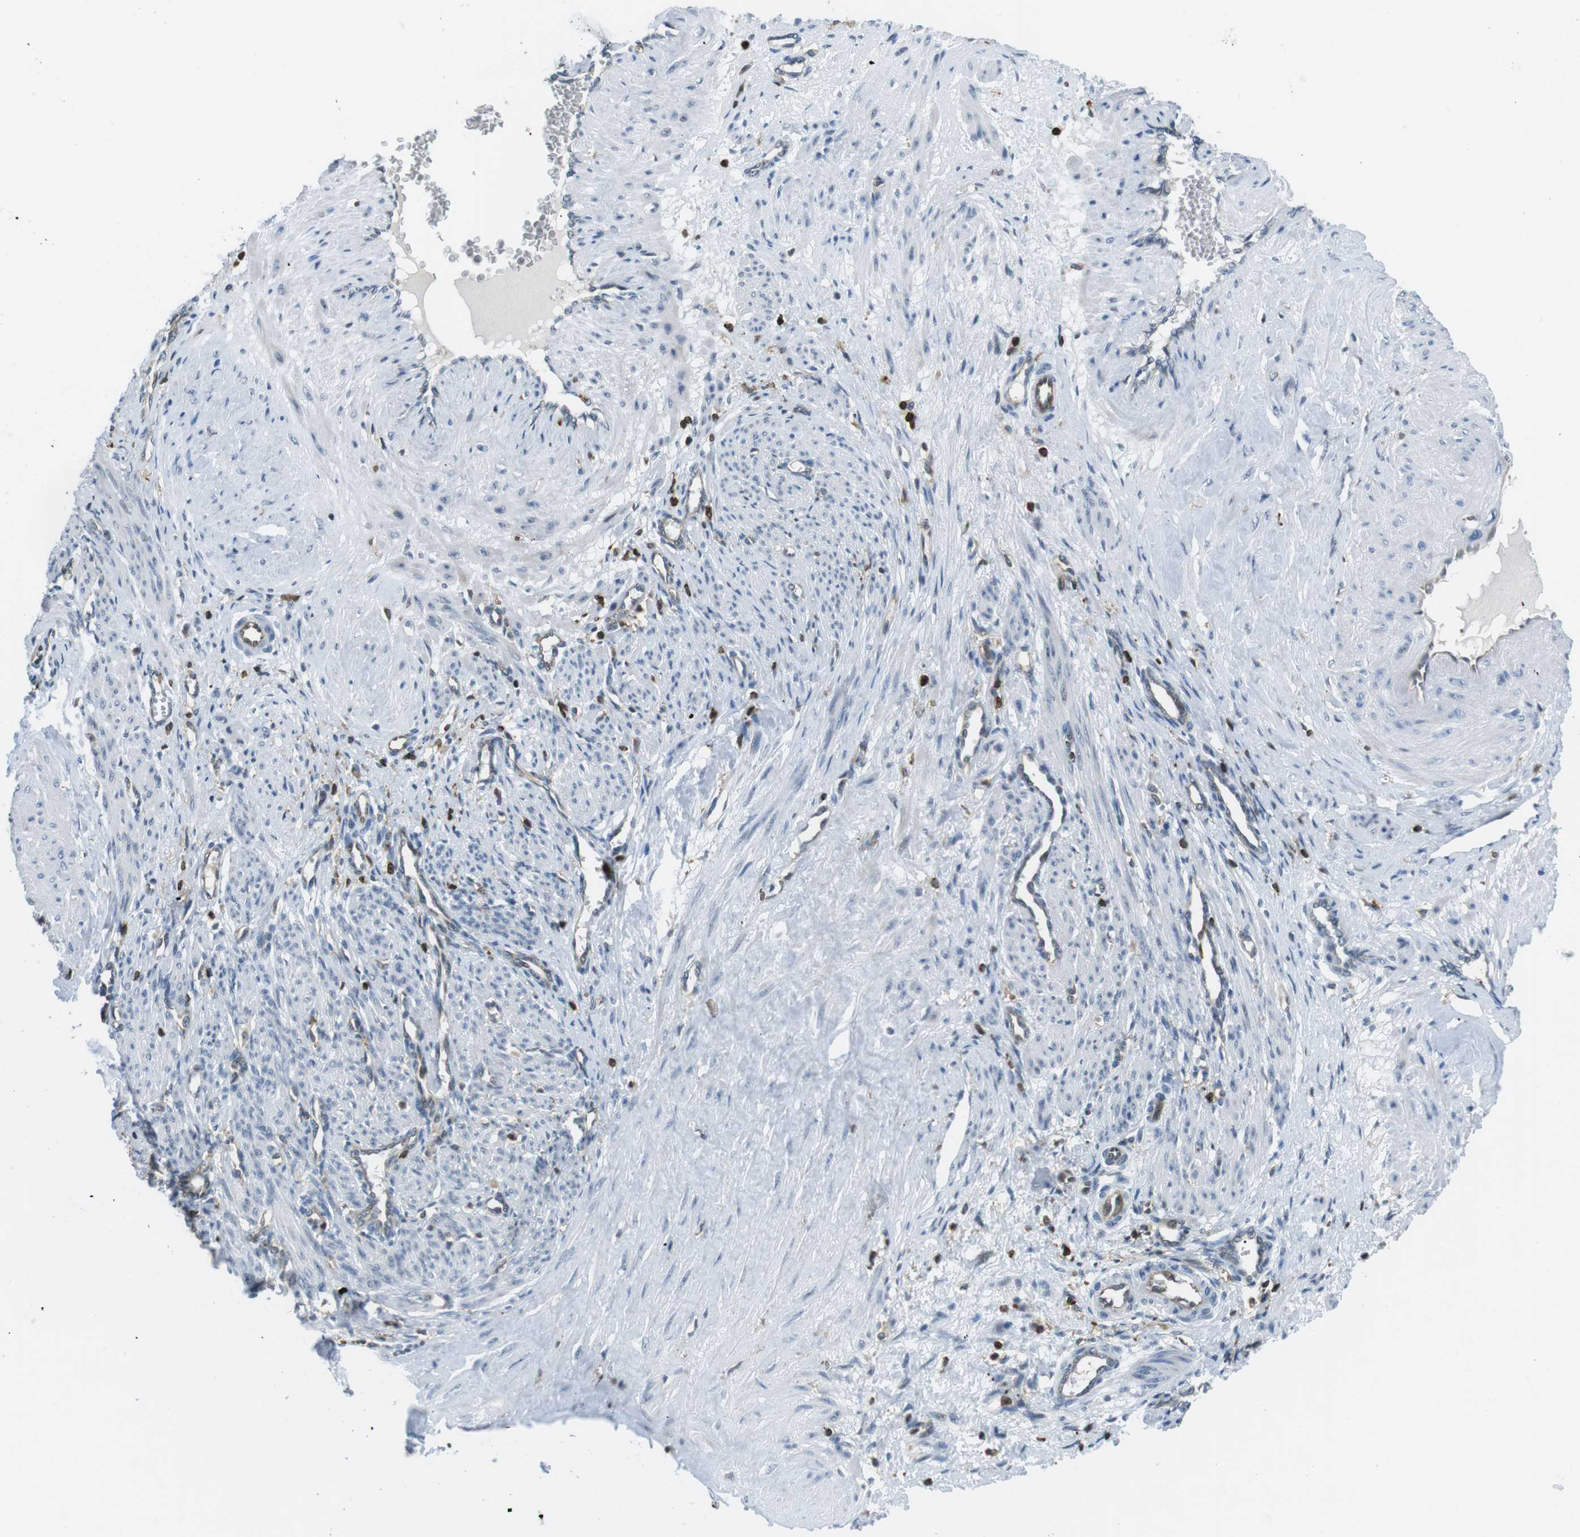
{"staining": {"intensity": "negative", "quantity": "none", "location": "none"}, "tissue": "smooth muscle", "cell_type": "Smooth muscle cells", "image_type": "normal", "snomed": [{"axis": "morphology", "description": "Normal tissue, NOS"}, {"axis": "topography", "description": "Endometrium"}], "caption": "A micrograph of human smooth muscle is negative for staining in smooth muscle cells.", "gene": "STK10", "patient": {"sex": "female", "age": 33}}